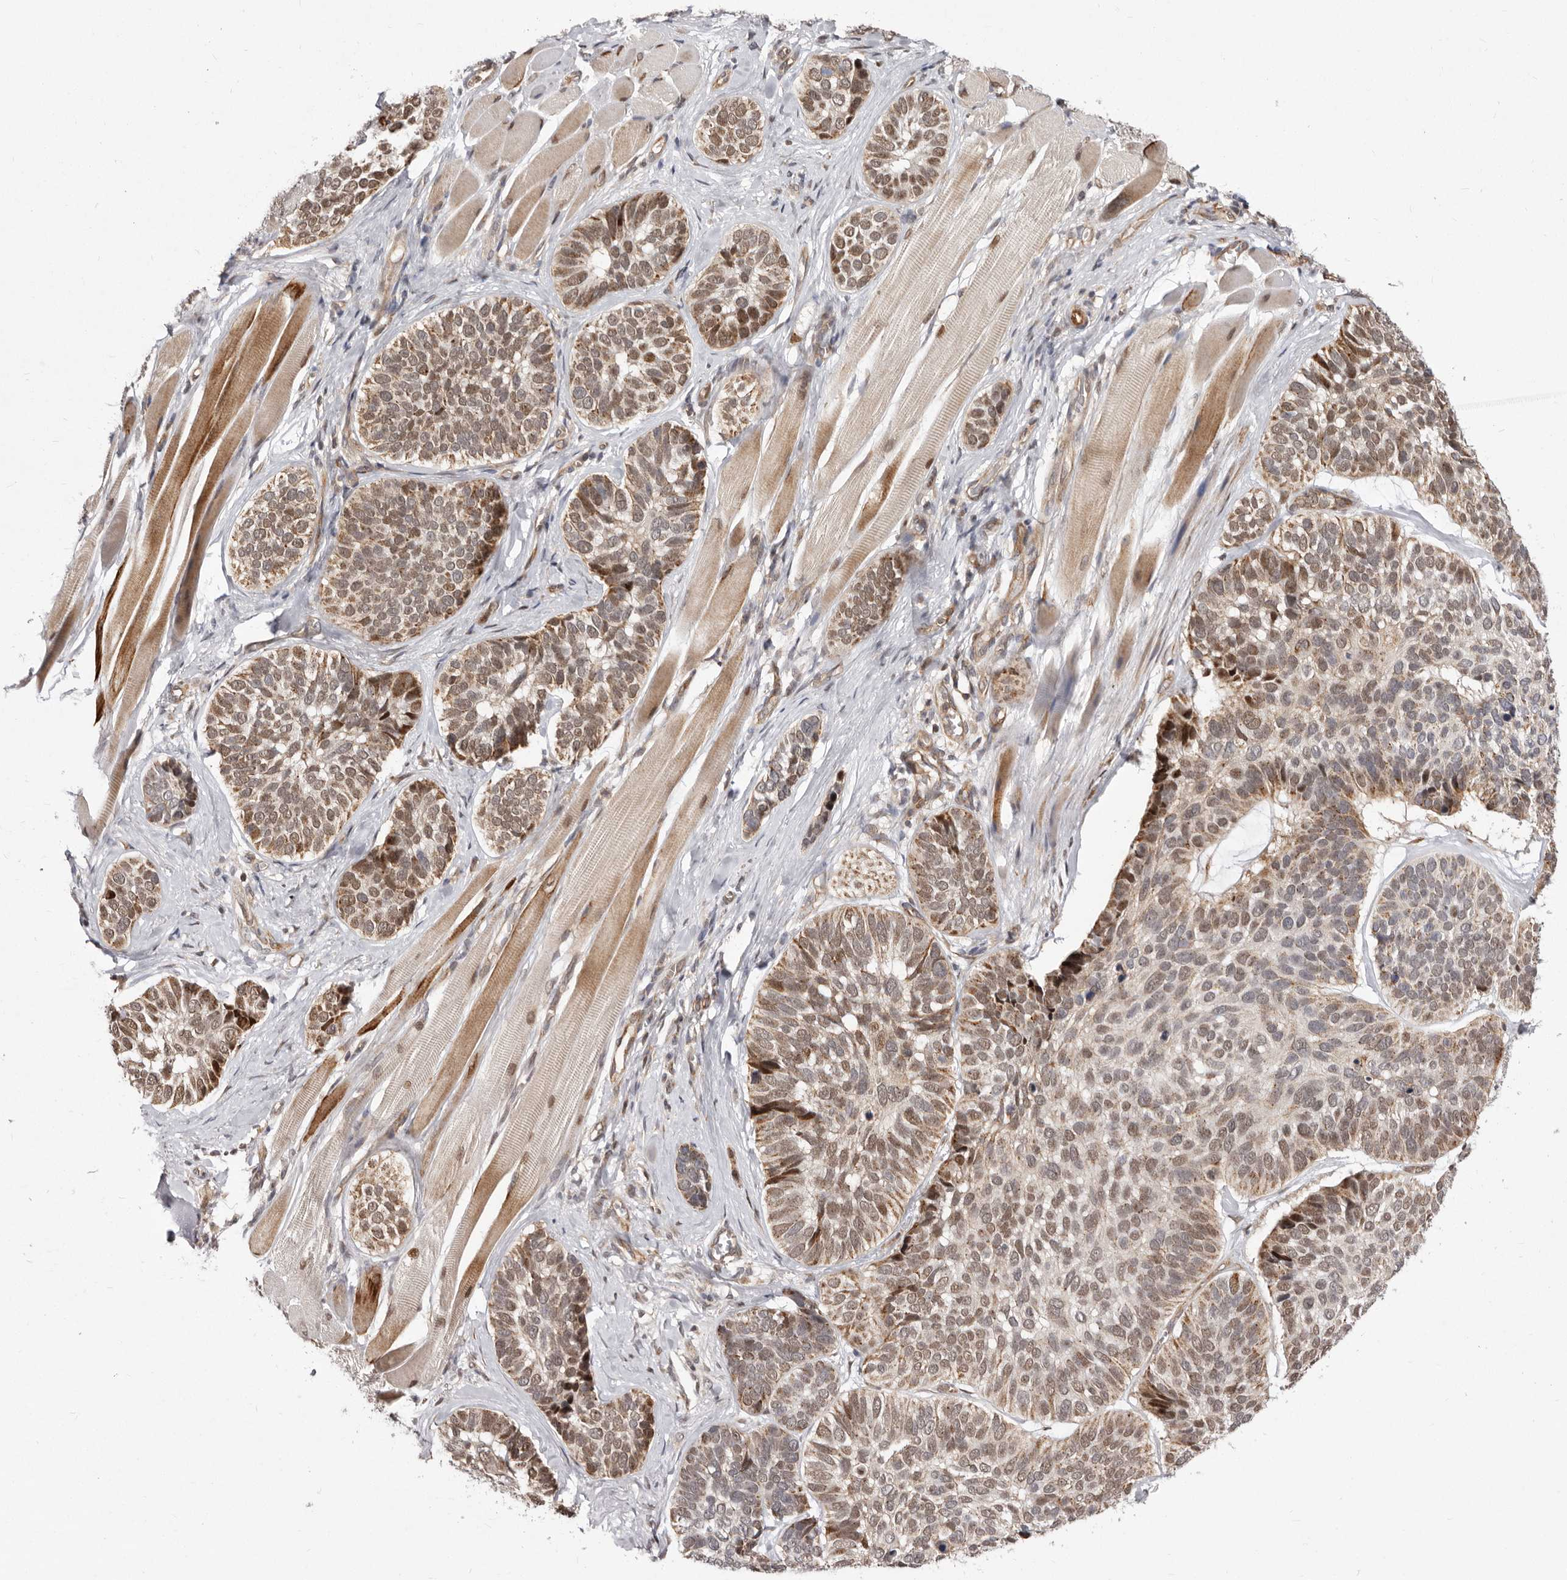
{"staining": {"intensity": "moderate", "quantity": ">75%", "location": "cytoplasmic/membranous,nuclear"}, "tissue": "skin cancer", "cell_type": "Tumor cells", "image_type": "cancer", "snomed": [{"axis": "morphology", "description": "Basal cell carcinoma"}, {"axis": "topography", "description": "Skin"}], "caption": "This histopathology image exhibits immunohistochemistry (IHC) staining of skin basal cell carcinoma, with medium moderate cytoplasmic/membranous and nuclear positivity in about >75% of tumor cells.", "gene": "GLRX3", "patient": {"sex": "male", "age": 62}}